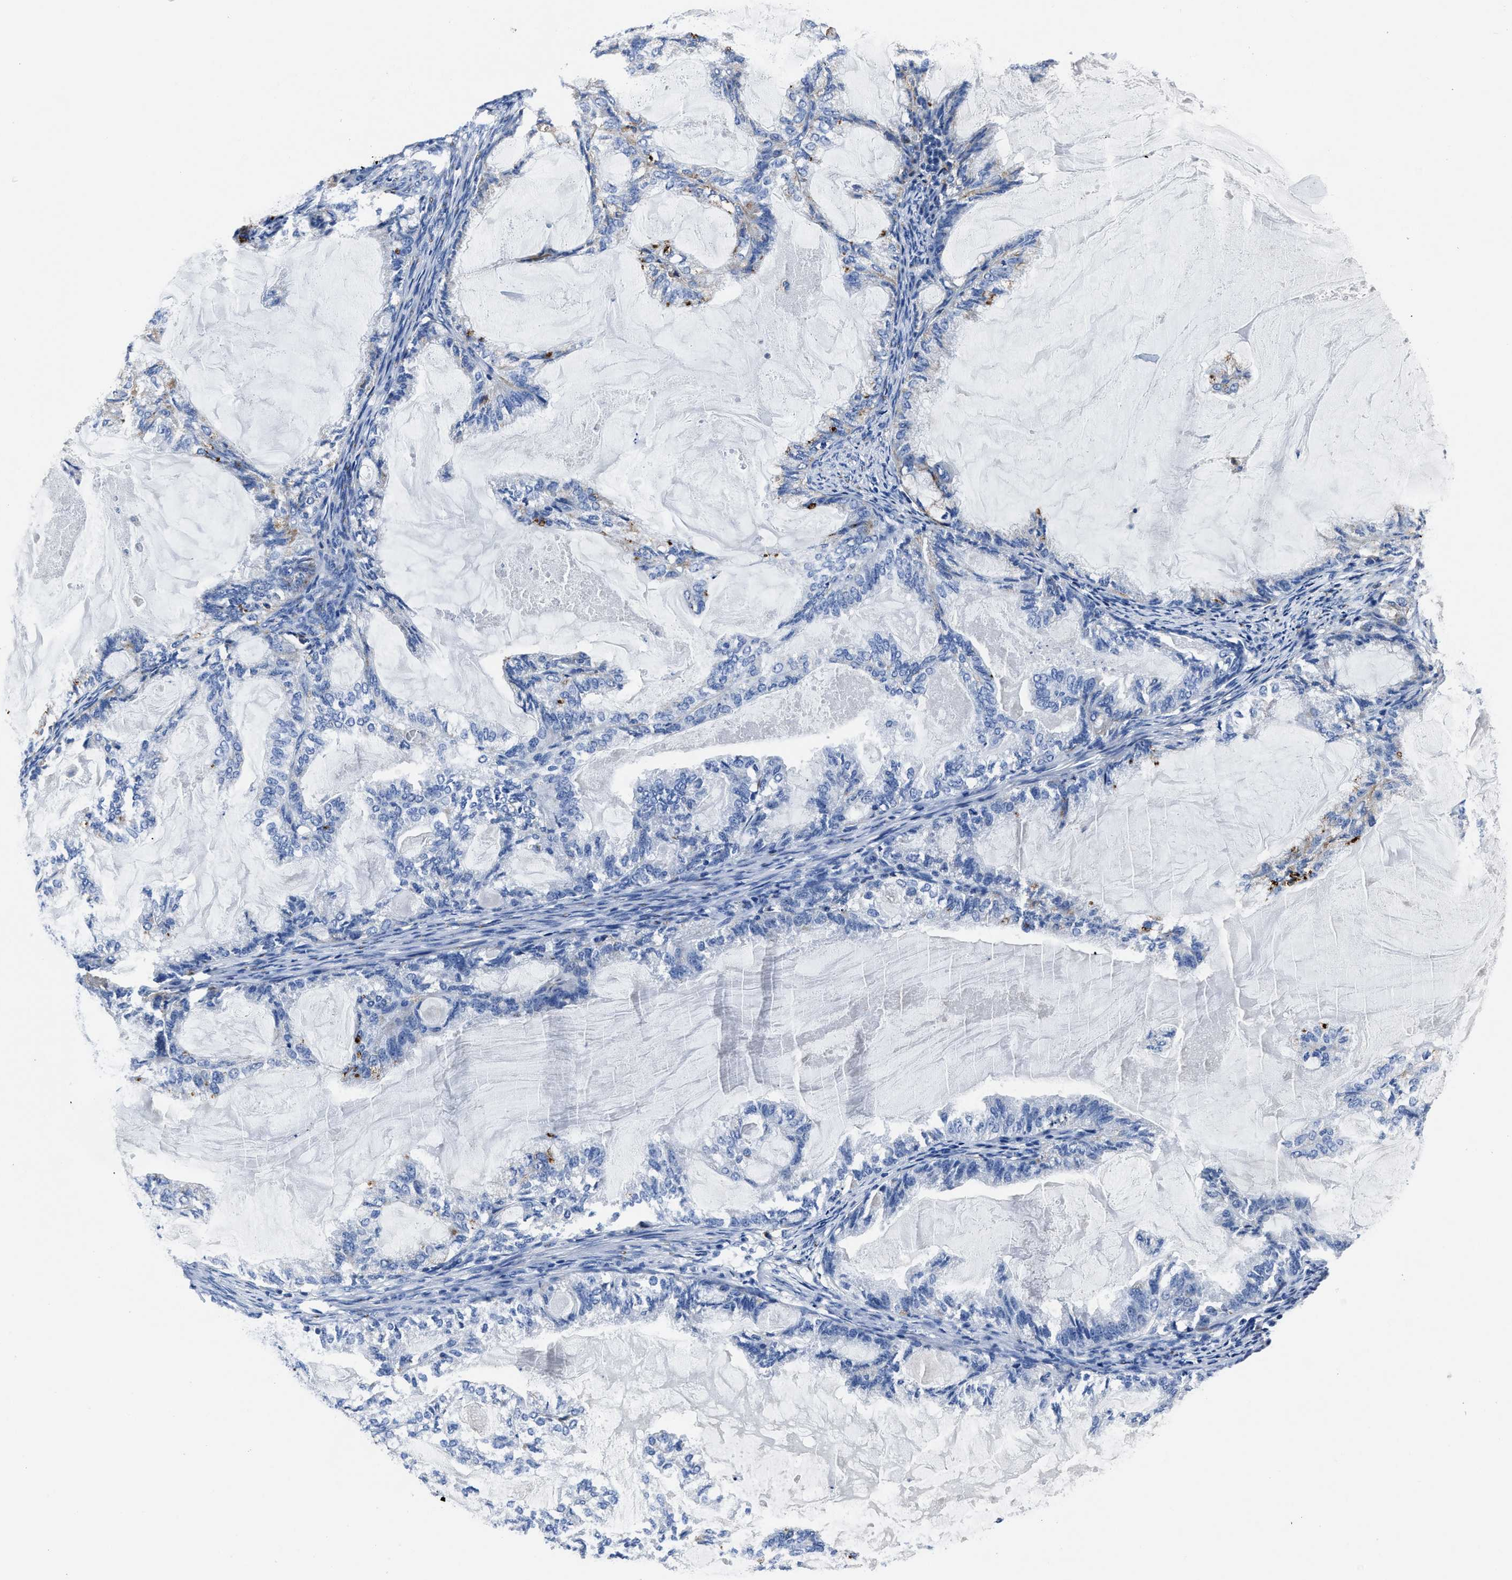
{"staining": {"intensity": "negative", "quantity": "none", "location": "none"}, "tissue": "endometrial cancer", "cell_type": "Tumor cells", "image_type": "cancer", "snomed": [{"axis": "morphology", "description": "Adenocarcinoma, NOS"}, {"axis": "topography", "description": "Endometrium"}], "caption": "This is an immunohistochemistry histopathology image of adenocarcinoma (endometrial). There is no staining in tumor cells.", "gene": "LAMTOR4", "patient": {"sex": "female", "age": 86}}